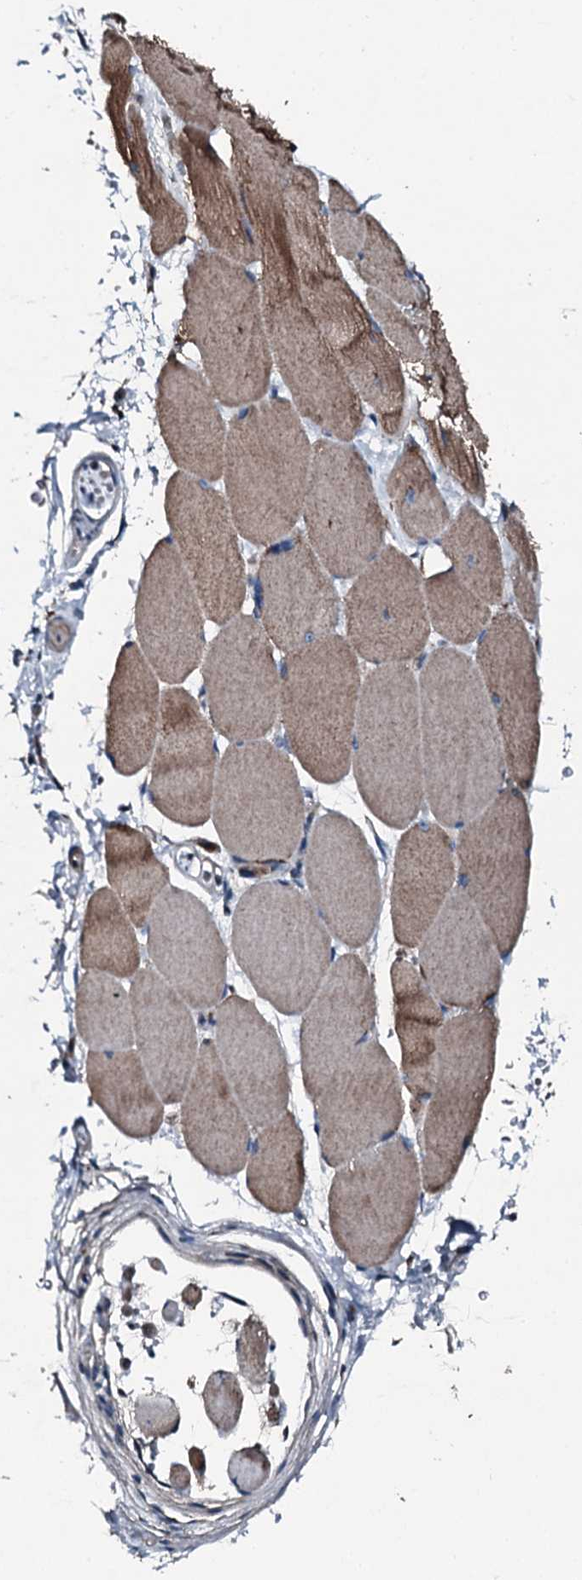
{"staining": {"intensity": "weak", "quantity": ">75%", "location": "cytoplasmic/membranous"}, "tissue": "skeletal muscle", "cell_type": "Myocytes", "image_type": "normal", "snomed": [{"axis": "morphology", "description": "Normal tissue, NOS"}, {"axis": "topography", "description": "Skeletal muscle"}, {"axis": "topography", "description": "Parathyroid gland"}], "caption": "Immunohistochemical staining of benign skeletal muscle displays >75% levels of weak cytoplasmic/membranous protein positivity in about >75% of myocytes. (DAB (3,3'-diaminobenzidine) IHC with brightfield microscopy, high magnification).", "gene": "ACSS3", "patient": {"sex": "female", "age": 37}}